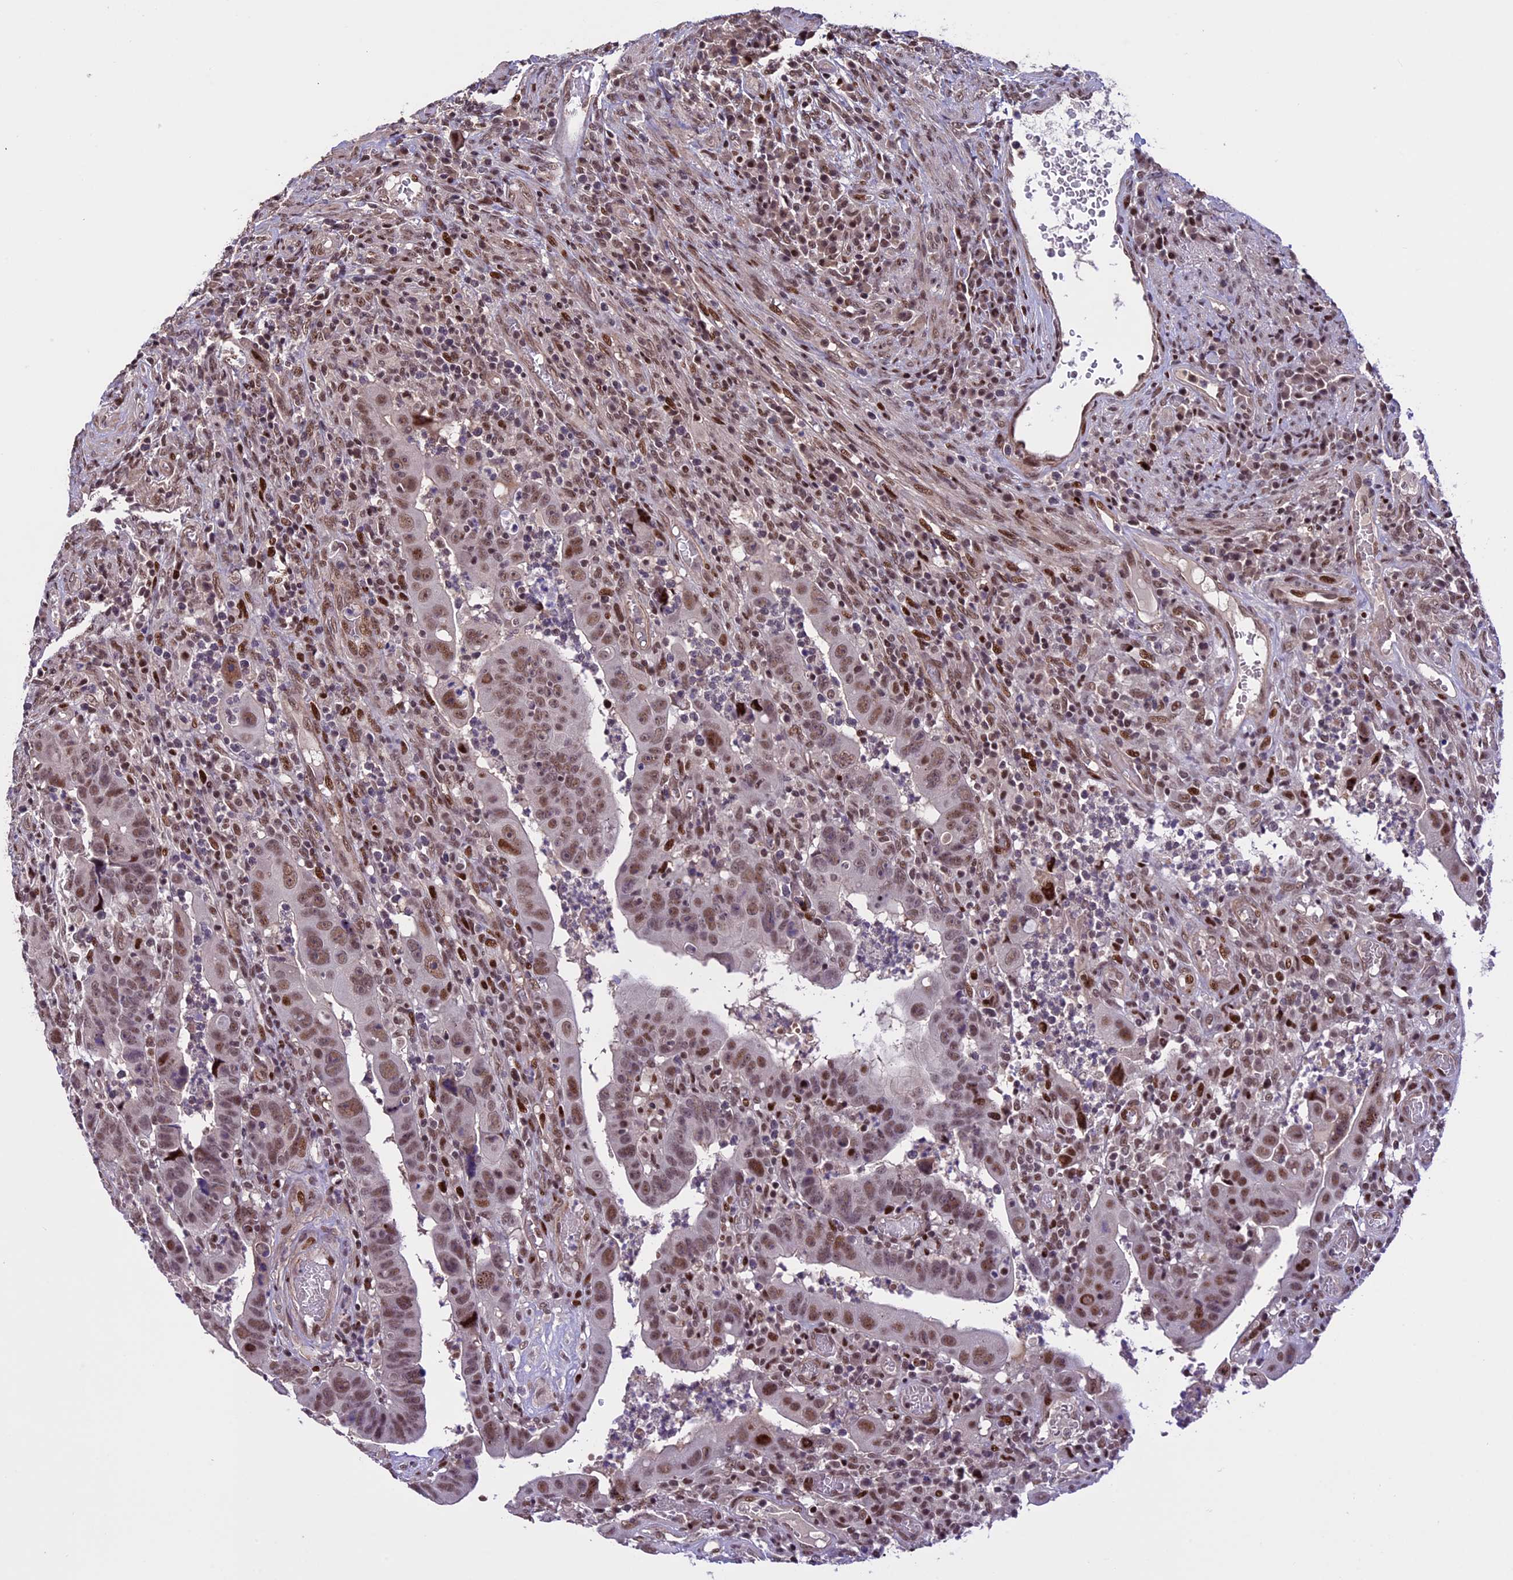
{"staining": {"intensity": "moderate", "quantity": ">75%", "location": "nuclear"}, "tissue": "colorectal cancer", "cell_type": "Tumor cells", "image_type": "cancer", "snomed": [{"axis": "morphology", "description": "Normal tissue, NOS"}, {"axis": "morphology", "description": "Adenocarcinoma, NOS"}, {"axis": "topography", "description": "Rectum"}], "caption": "Immunohistochemistry histopathology image of colorectal cancer (adenocarcinoma) stained for a protein (brown), which shows medium levels of moderate nuclear expression in about >75% of tumor cells.", "gene": "TCP11L2", "patient": {"sex": "female", "age": 65}}